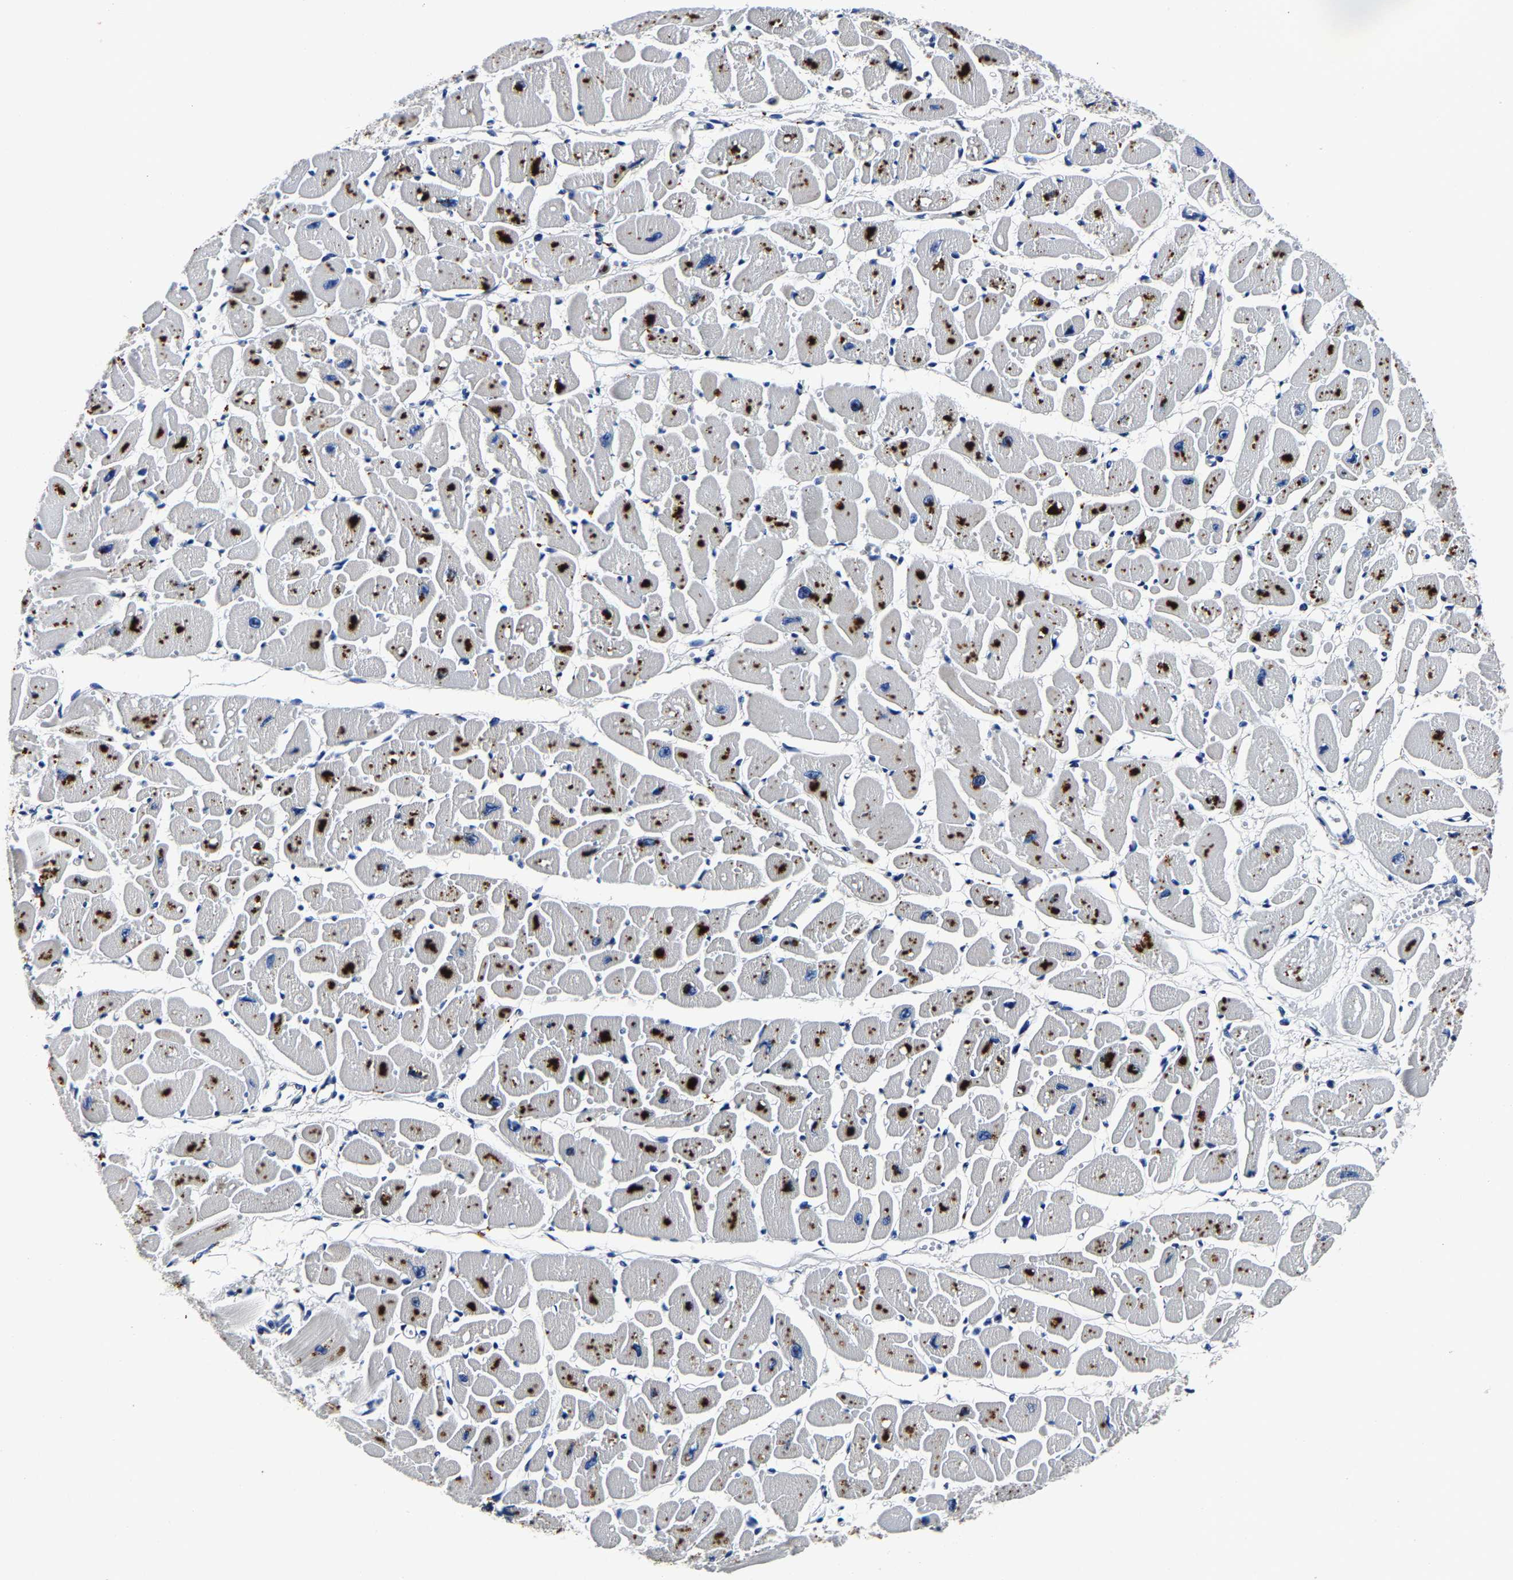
{"staining": {"intensity": "moderate", "quantity": "25%-75%", "location": "cytoplasmic/membranous"}, "tissue": "heart muscle", "cell_type": "Cardiomyocytes", "image_type": "normal", "snomed": [{"axis": "morphology", "description": "Normal tissue, NOS"}, {"axis": "topography", "description": "Heart"}], "caption": "Immunohistochemical staining of benign heart muscle exhibits moderate cytoplasmic/membranous protein expression in approximately 25%-75% of cardiomyocytes.", "gene": "PSPH", "patient": {"sex": "female", "age": 54}}